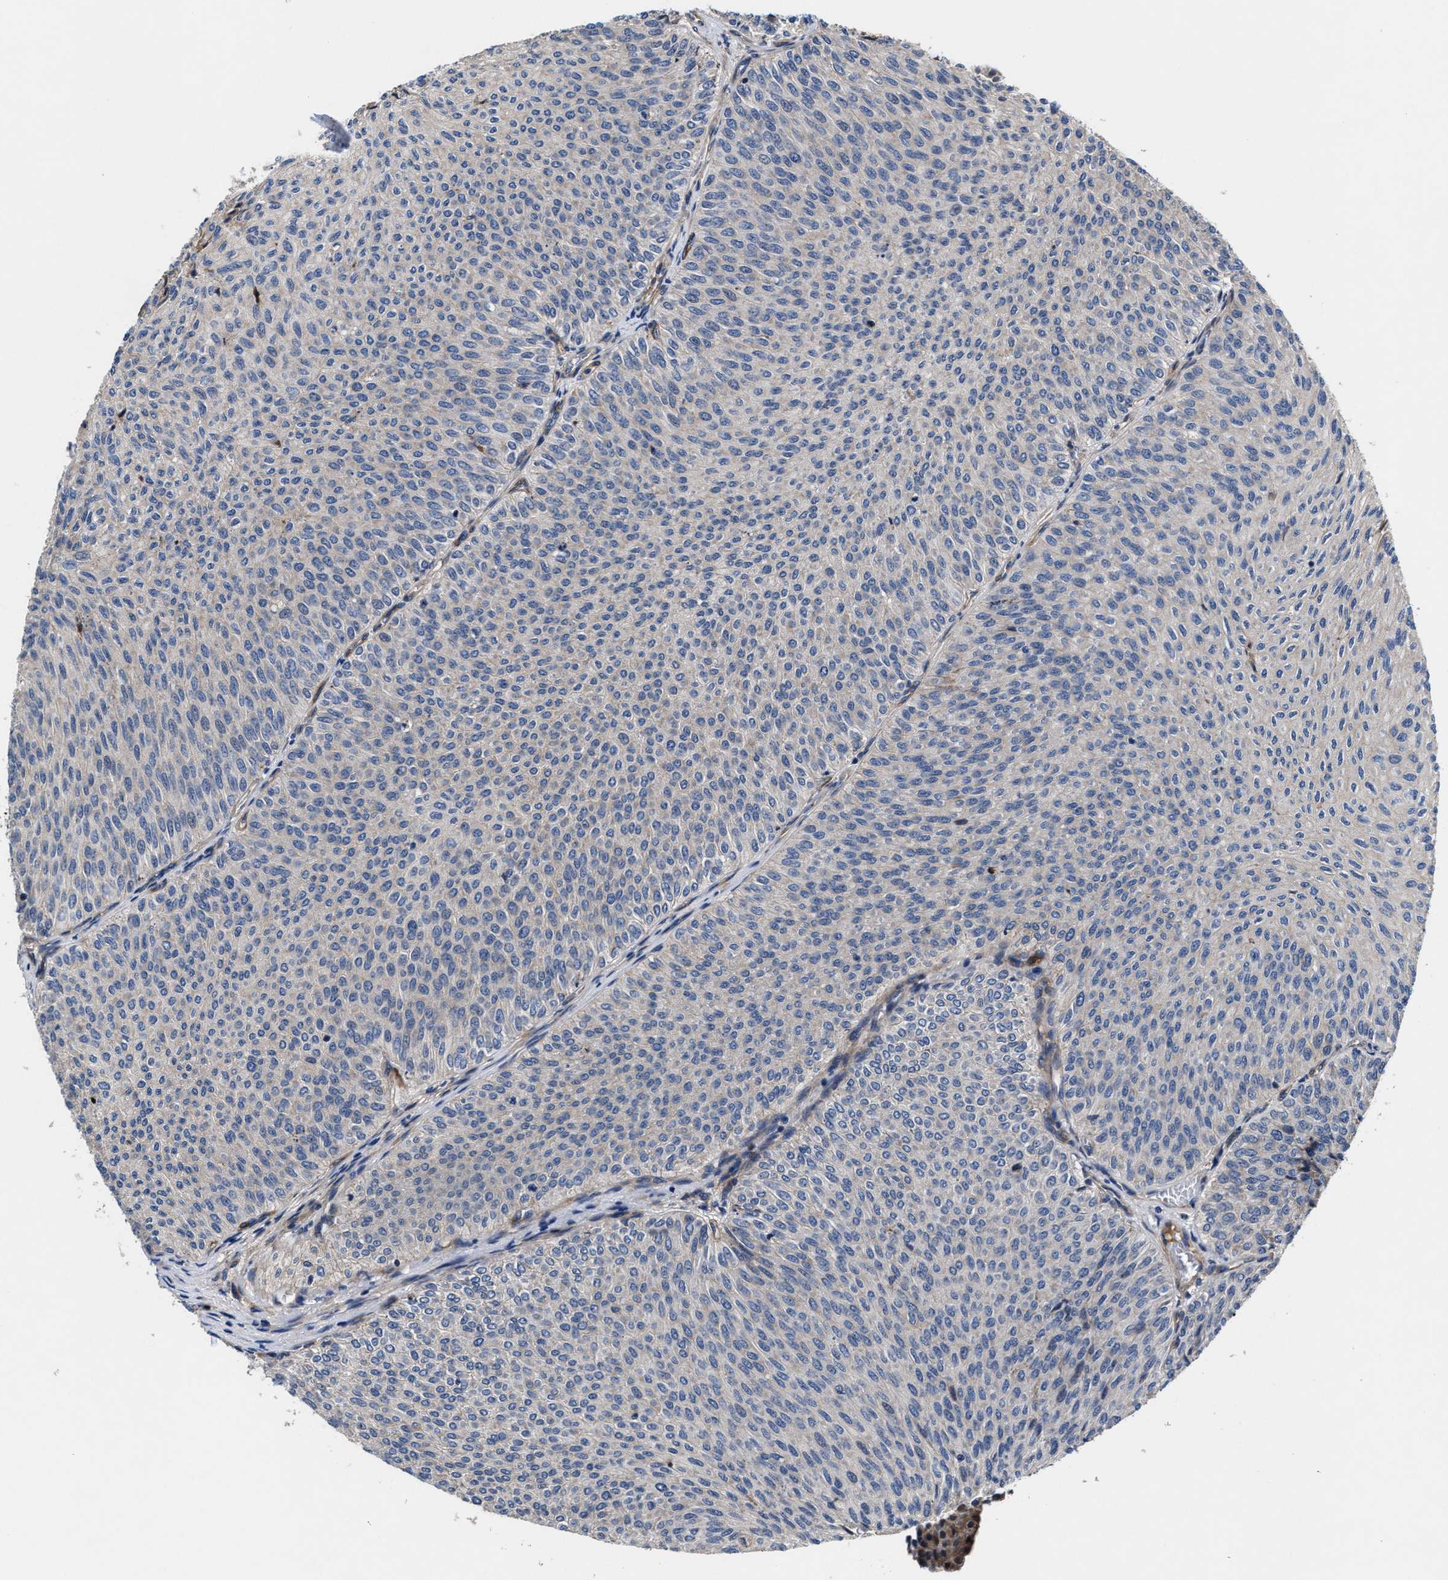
{"staining": {"intensity": "negative", "quantity": "none", "location": "none"}, "tissue": "urothelial cancer", "cell_type": "Tumor cells", "image_type": "cancer", "snomed": [{"axis": "morphology", "description": "Urothelial carcinoma, Low grade"}, {"axis": "topography", "description": "Urinary bladder"}], "caption": "Micrograph shows no significant protein expression in tumor cells of urothelial cancer. (Stains: DAB immunohistochemistry with hematoxylin counter stain, Microscopy: brightfield microscopy at high magnification).", "gene": "SLC12A2", "patient": {"sex": "male", "age": 78}}